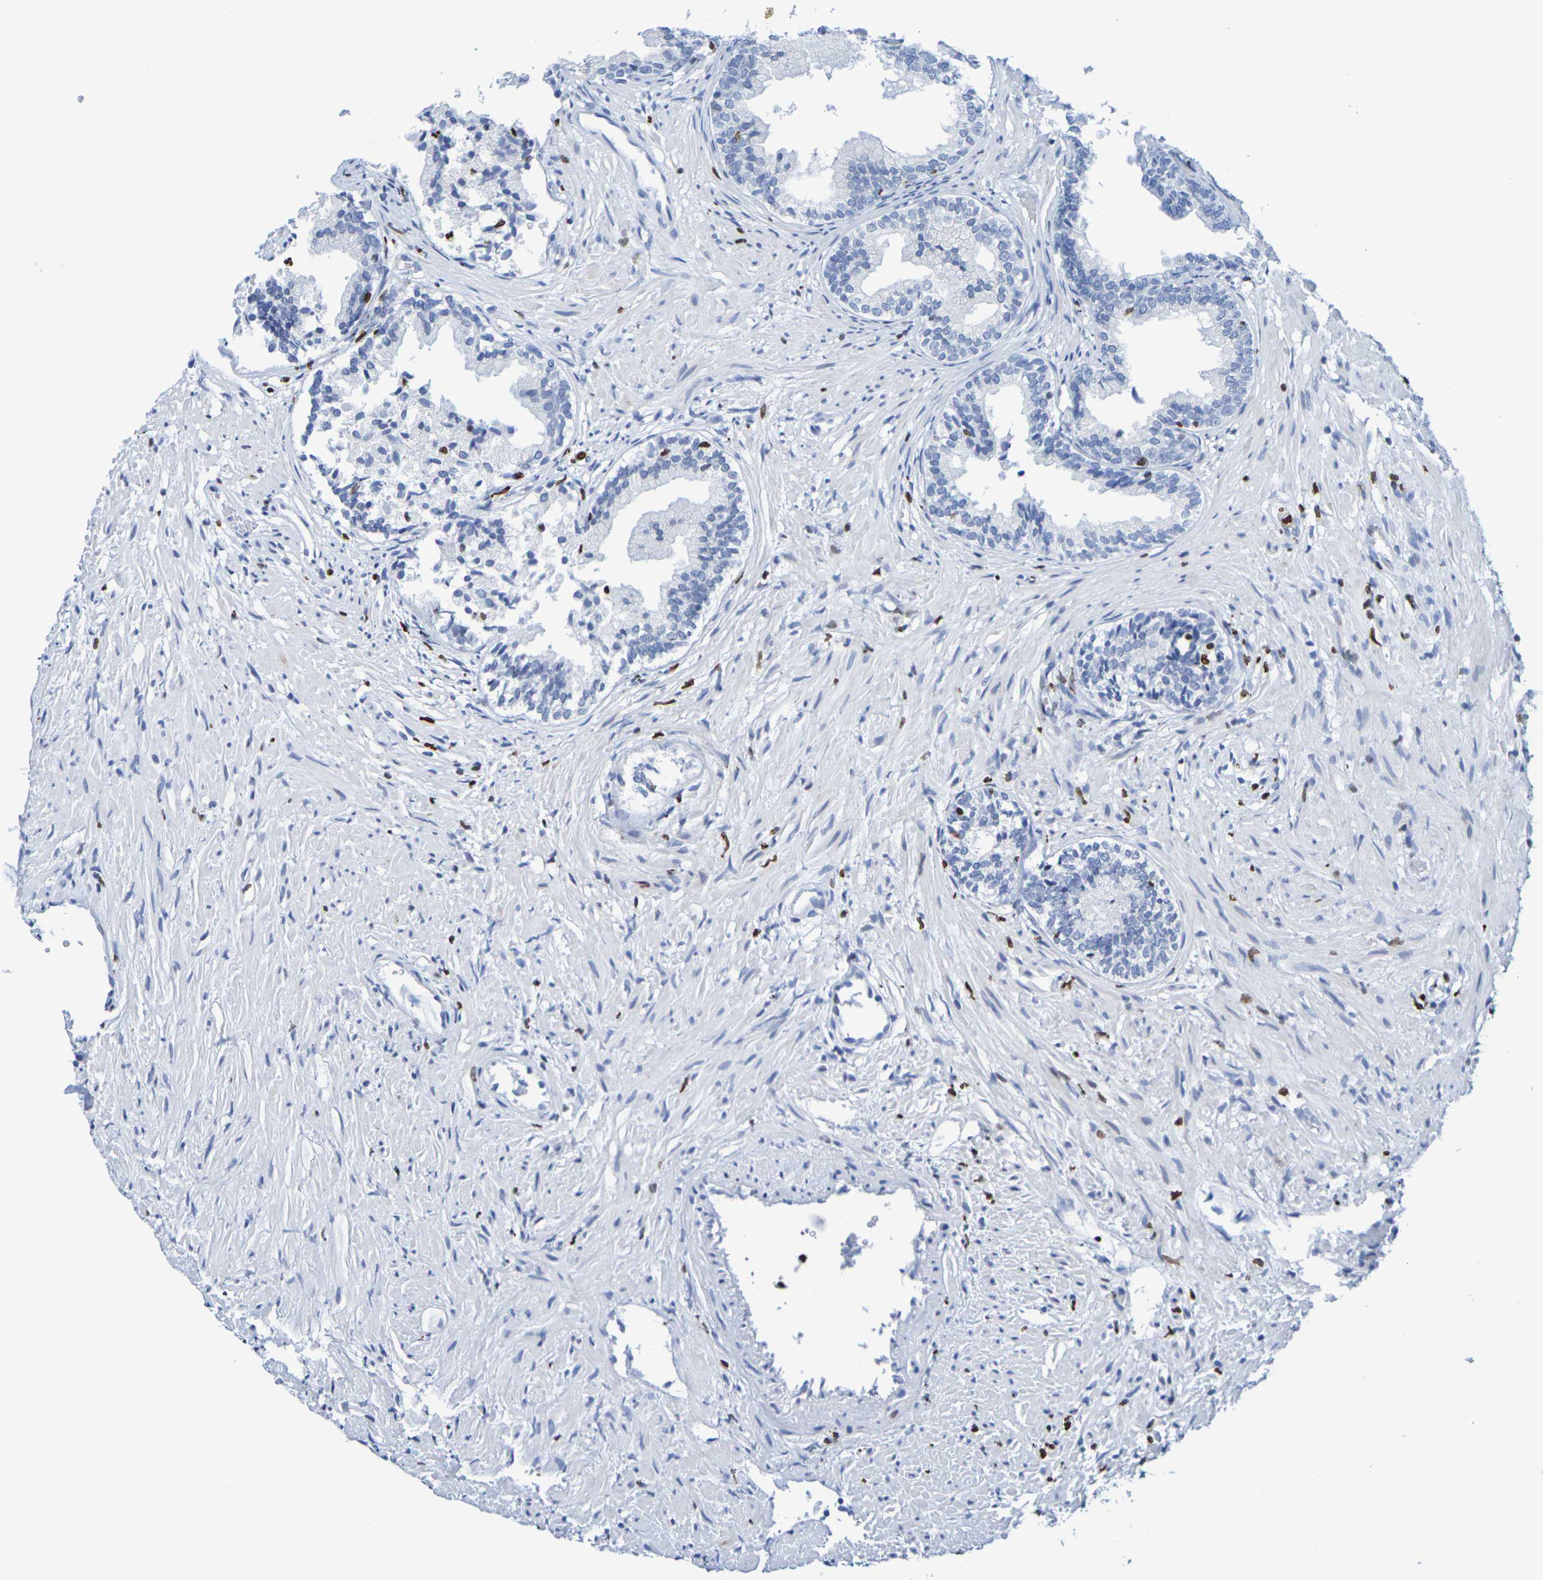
{"staining": {"intensity": "negative", "quantity": "none", "location": "none"}, "tissue": "prostate", "cell_type": "Glandular cells", "image_type": "normal", "snomed": [{"axis": "morphology", "description": "Normal tissue, NOS"}, {"axis": "topography", "description": "Prostate"}], "caption": "Photomicrograph shows no significant protein staining in glandular cells of unremarkable prostate.", "gene": "H1", "patient": {"sex": "male", "age": 76}}